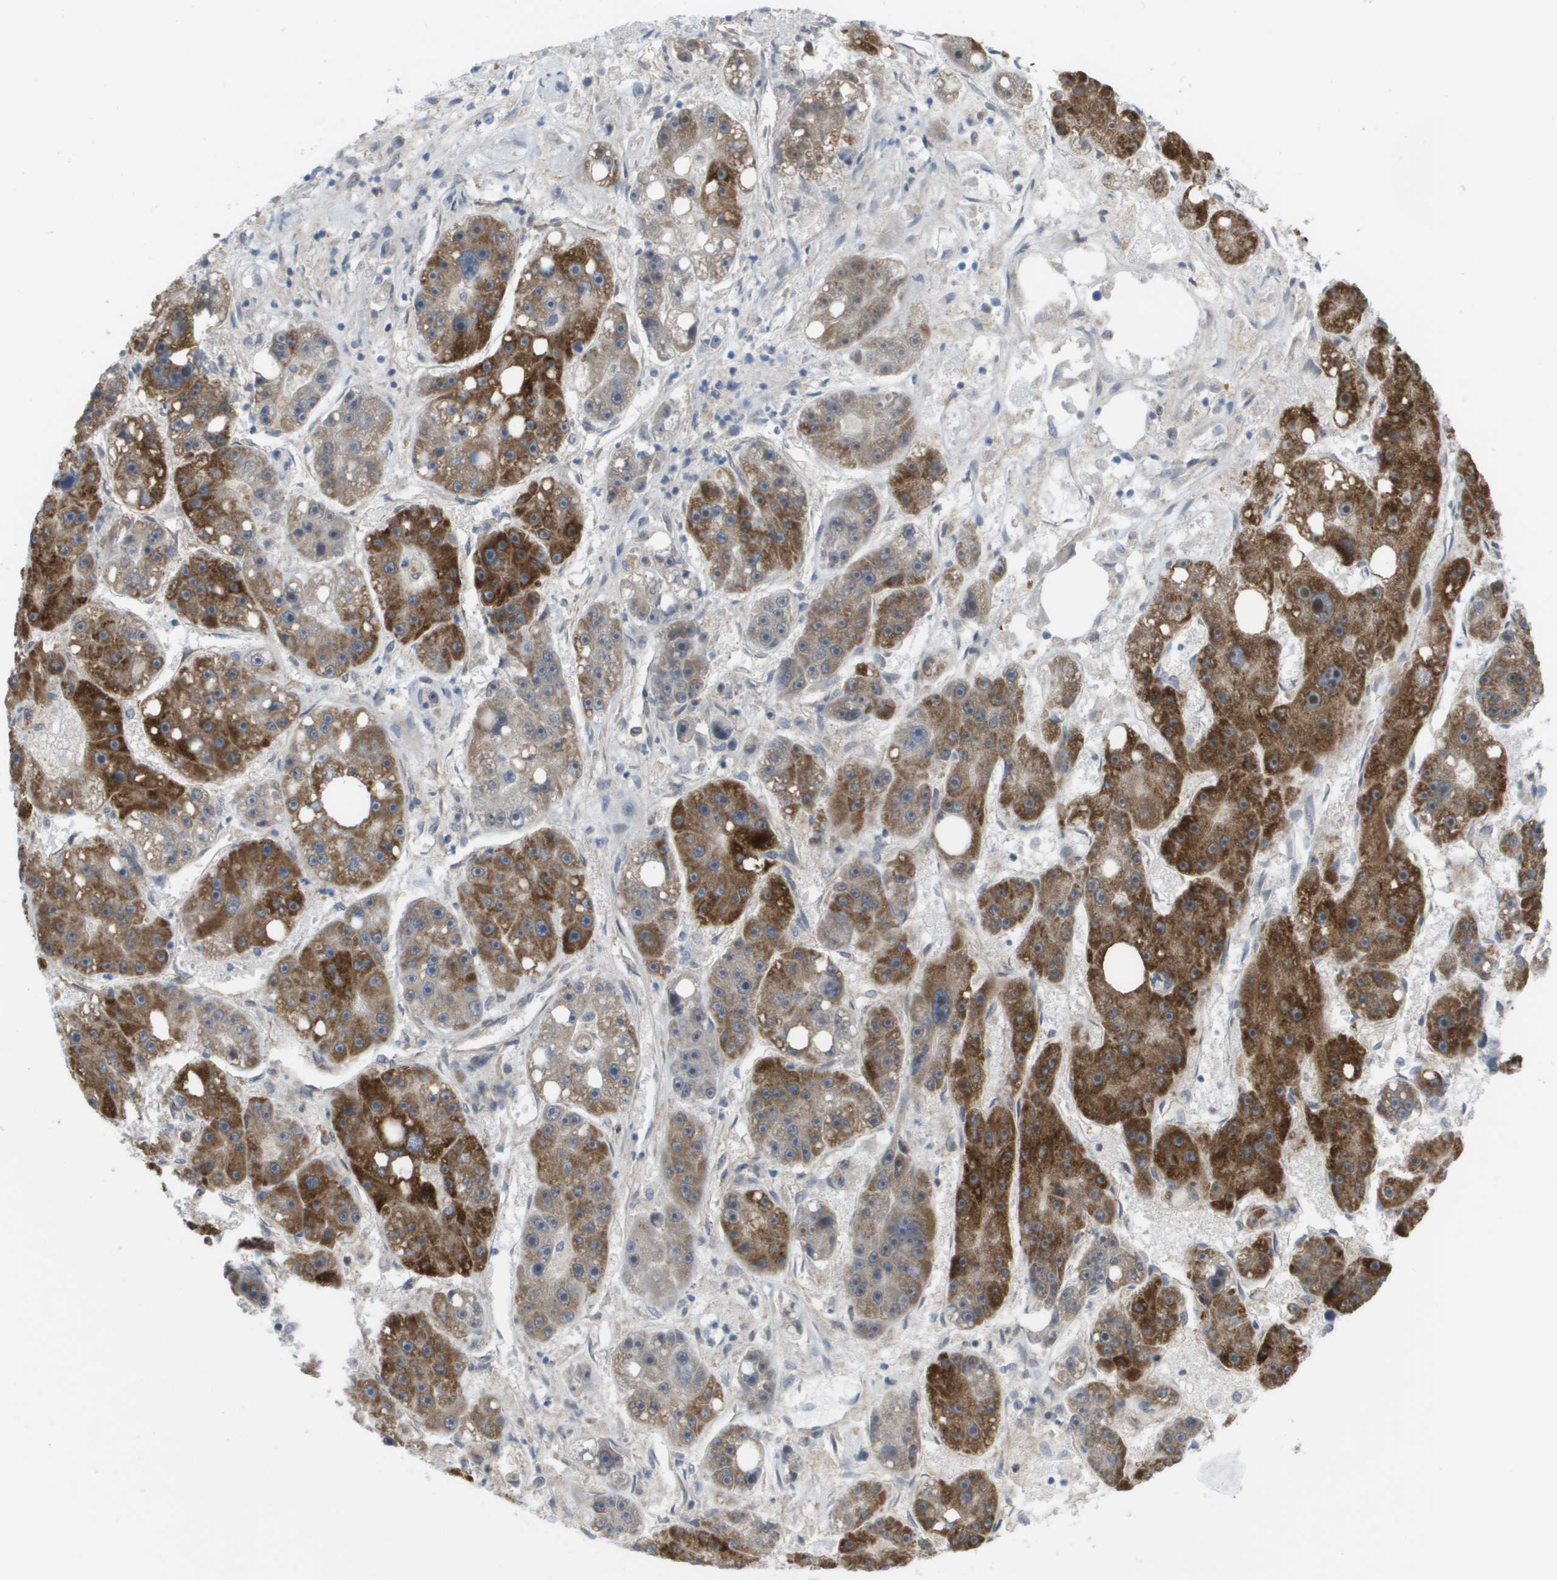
{"staining": {"intensity": "strong", "quantity": "25%-75%", "location": "cytoplasmic/membranous"}, "tissue": "liver cancer", "cell_type": "Tumor cells", "image_type": "cancer", "snomed": [{"axis": "morphology", "description": "Carcinoma, Hepatocellular, NOS"}, {"axis": "topography", "description": "Liver"}], "caption": "Liver hepatocellular carcinoma tissue displays strong cytoplasmic/membranous expression in about 25%-75% of tumor cells, visualized by immunohistochemistry. (DAB = brown stain, brightfield microscopy at high magnification).", "gene": "MTARC2", "patient": {"sex": "female", "age": 61}}